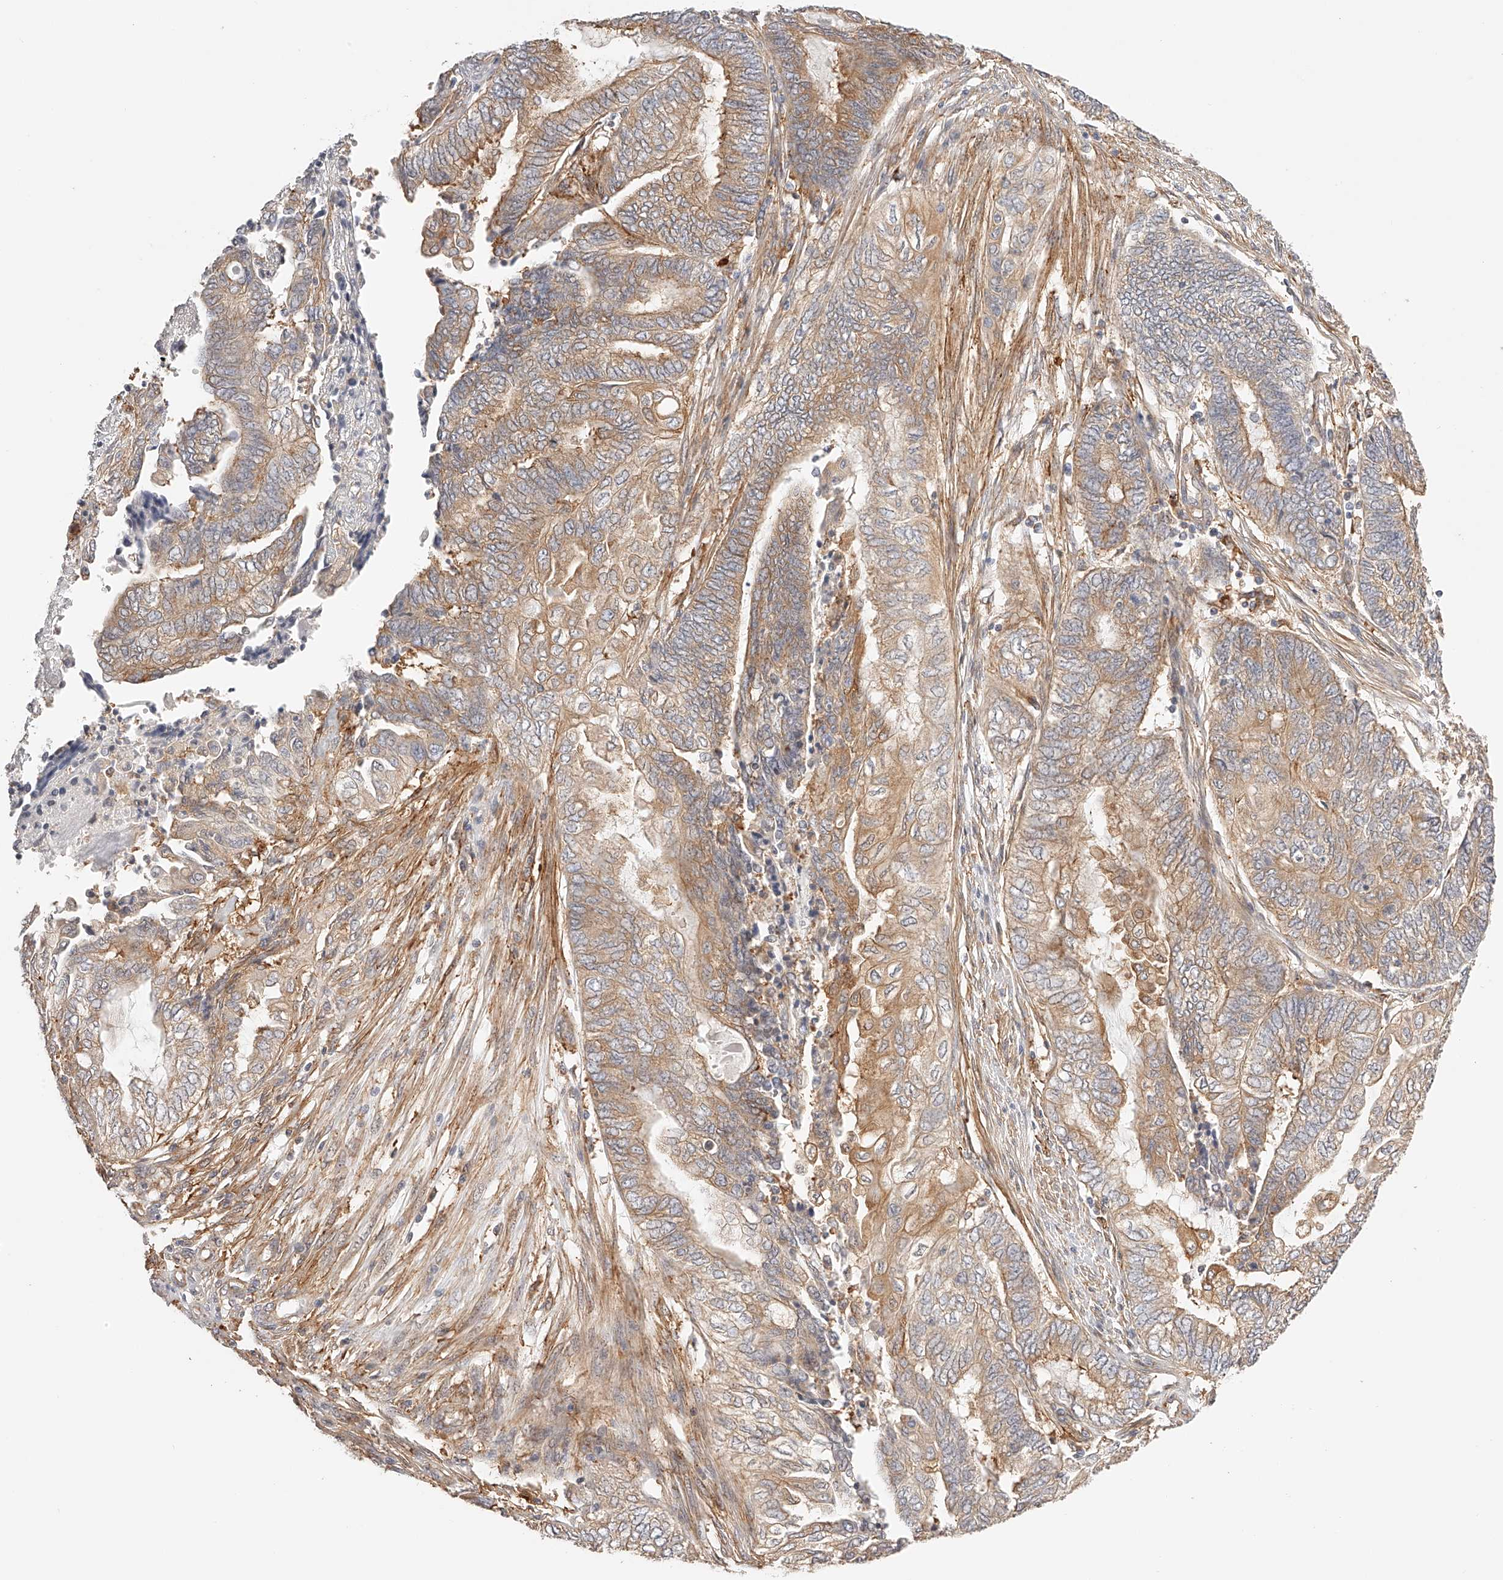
{"staining": {"intensity": "moderate", "quantity": "25%-75%", "location": "cytoplasmic/membranous"}, "tissue": "endometrial cancer", "cell_type": "Tumor cells", "image_type": "cancer", "snomed": [{"axis": "morphology", "description": "Adenocarcinoma, NOS"}, {"axis": "topography", "description": "Uterus"}, {"axis": "topography", "description": "Endometrium"}], "caption": "Immunohistochemistry (IHC) histopathology image of endometrial adenocarcinoma stained for a protein (brown), which demonstrates medium levels of moderate cytoplasmic/membranous positivity in about 25%-75% of tumor cells.", "gene": "SYNC", "patient": {"sex": "female", "age": 70}}